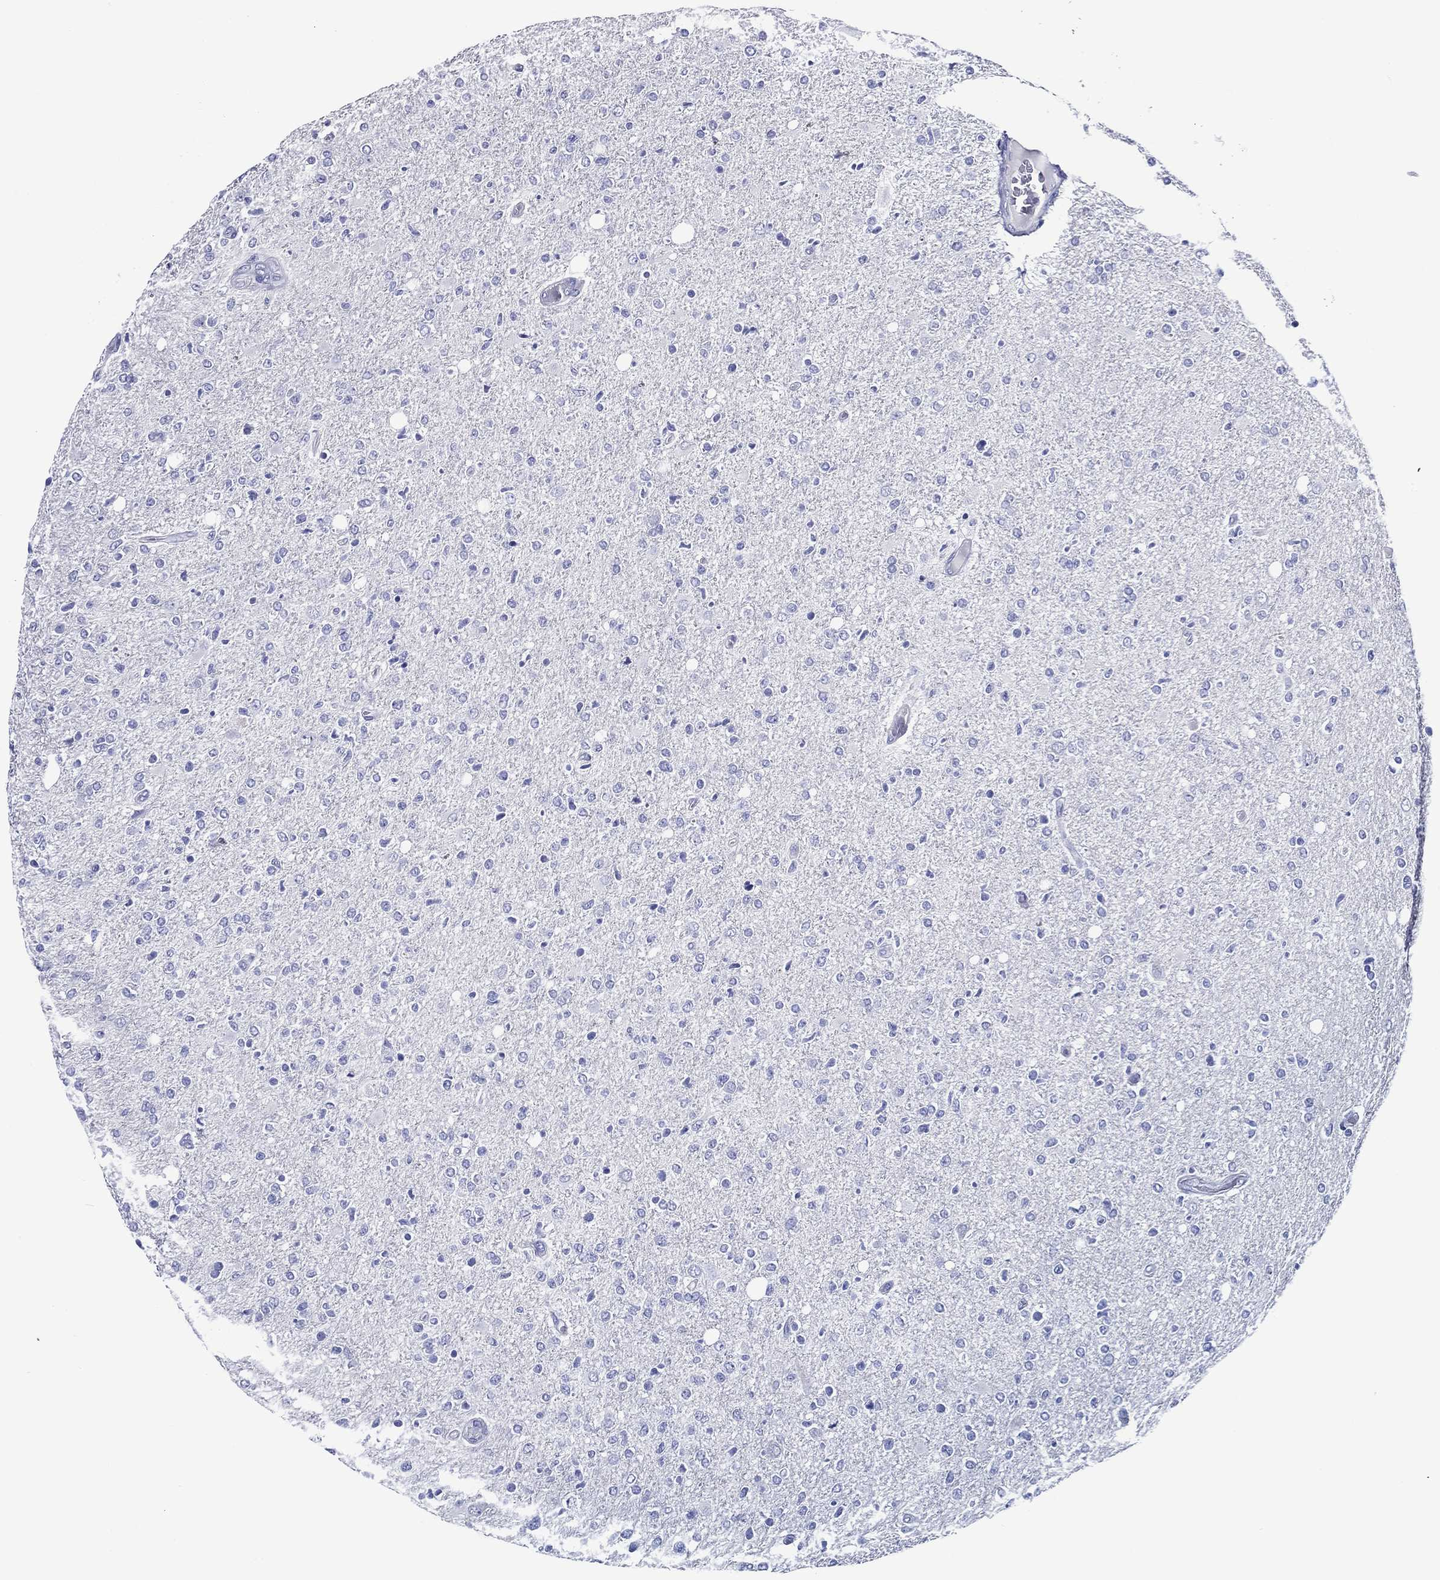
{"staining": {"intensity": "negative", "quantity": "none", "location": "none"}, "tissue": "glioma", "cell_type": "Tumor cells", "image_type": "cancer", "snomed": [{"axis": "morphology", "description": "Glioma, malignant, High grade"}, {"axis": "topography", "description": "Cerebral cortex"}], "caption": "Immunohistochemistry image of neoplastic tissue: glioma stained with DAB (3,3'-diaminobenzidine) shows no significant protein positivity in tumor cells.", "gene": "ACE2", "patient": {"sex": "male", "age": 70}}